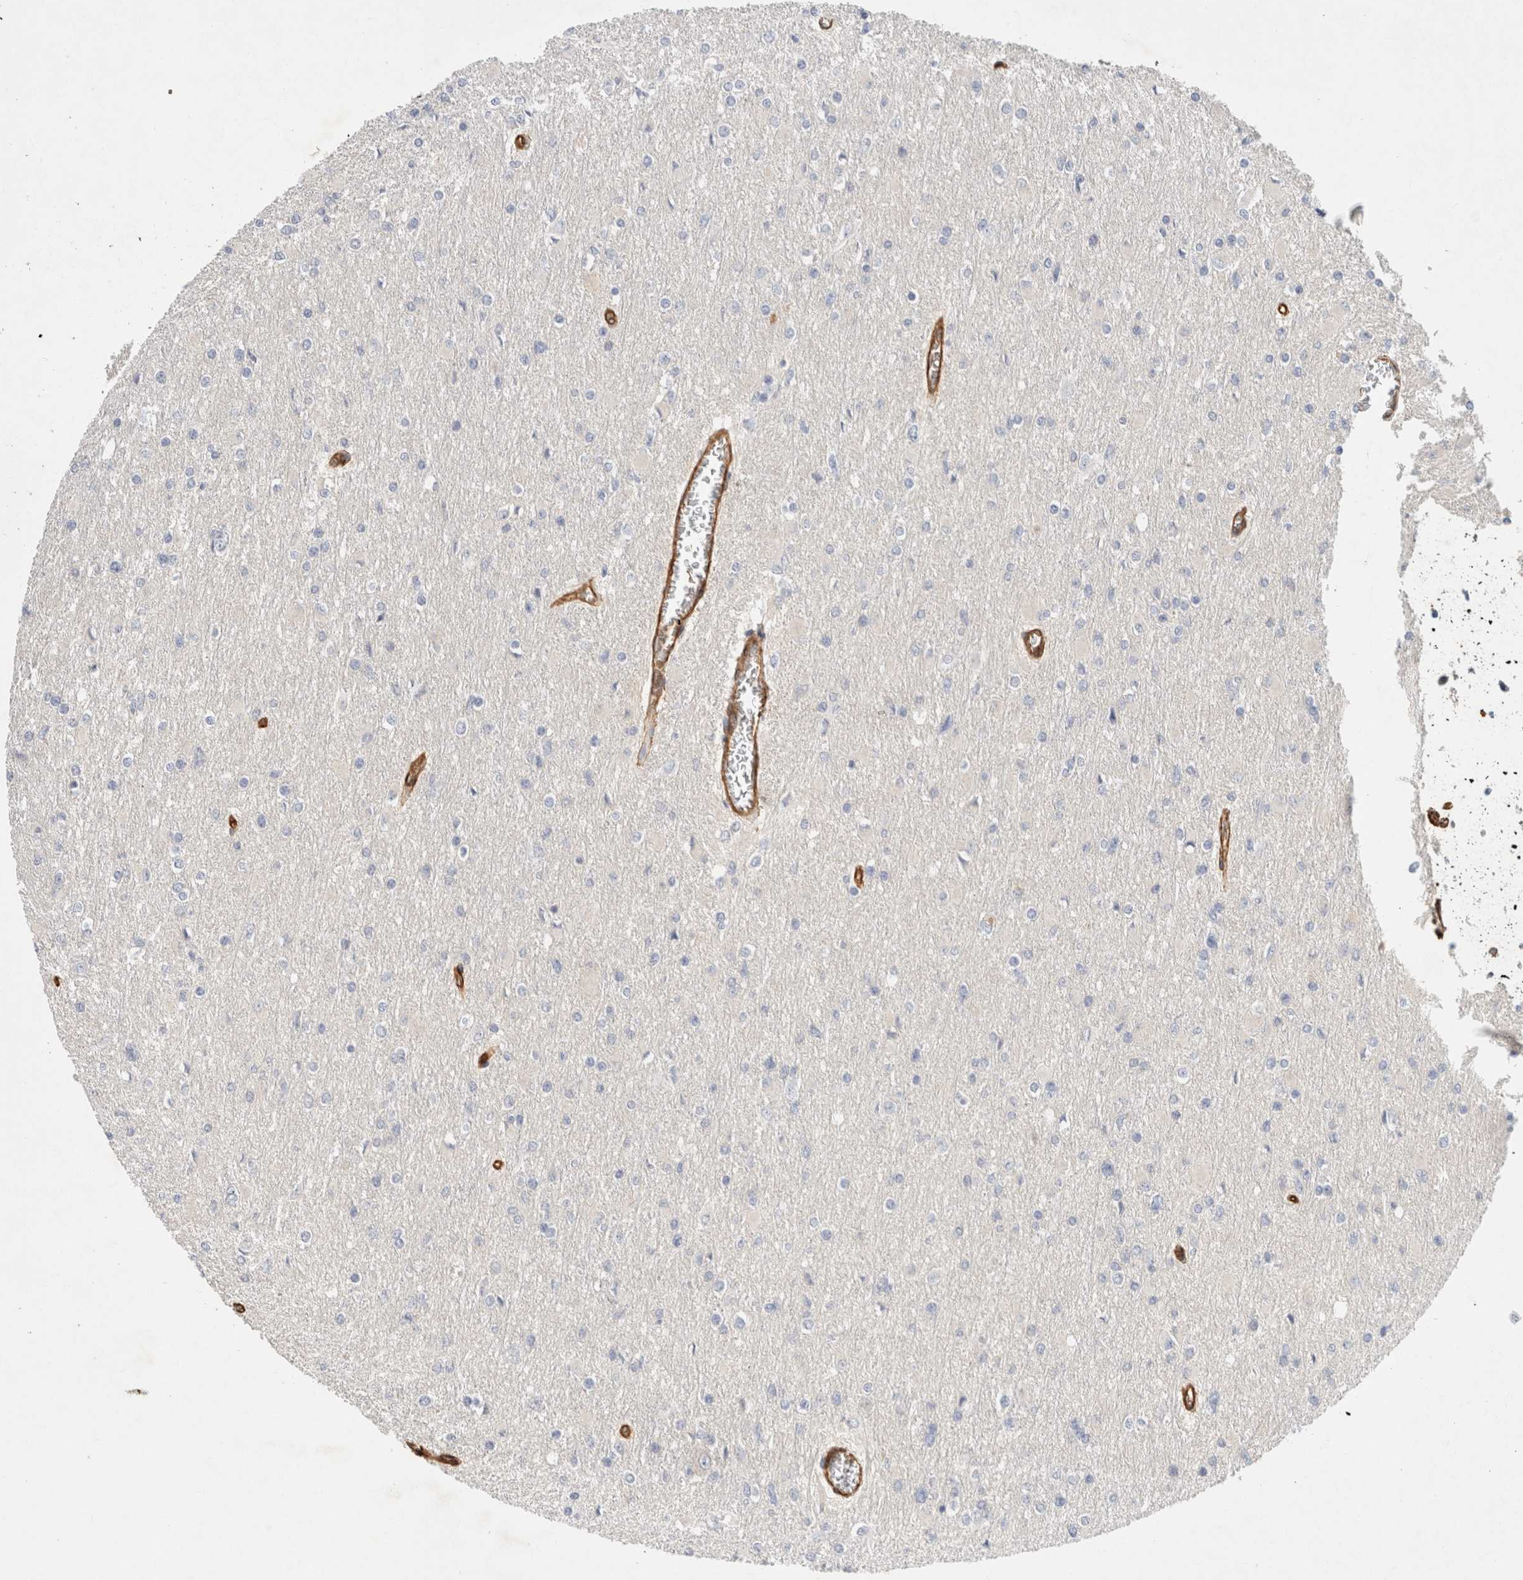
{"staining": {"intensity": "negative", "quantity": "none", "location": "none"}, "tissue": "glioma", "cell_type": "Tumor cells", "image_type": "cancer", "snomed": [{"axis": "morphology", "description": "Glioma, malignant, High grade"}, {"axis": "topography", "description": "Cerebral cortex"}], "caption": "IHC micrograph of human glioma stained for a protein (brown), which demonstrates no staining in tumor cells. (DAB (3,3'-diaminobenzidine) immunohistochemistry (IHC) with hematoxylin counter stain).", "gene": "JMJD4", "patient": {"sex": "female", "age": 36}}